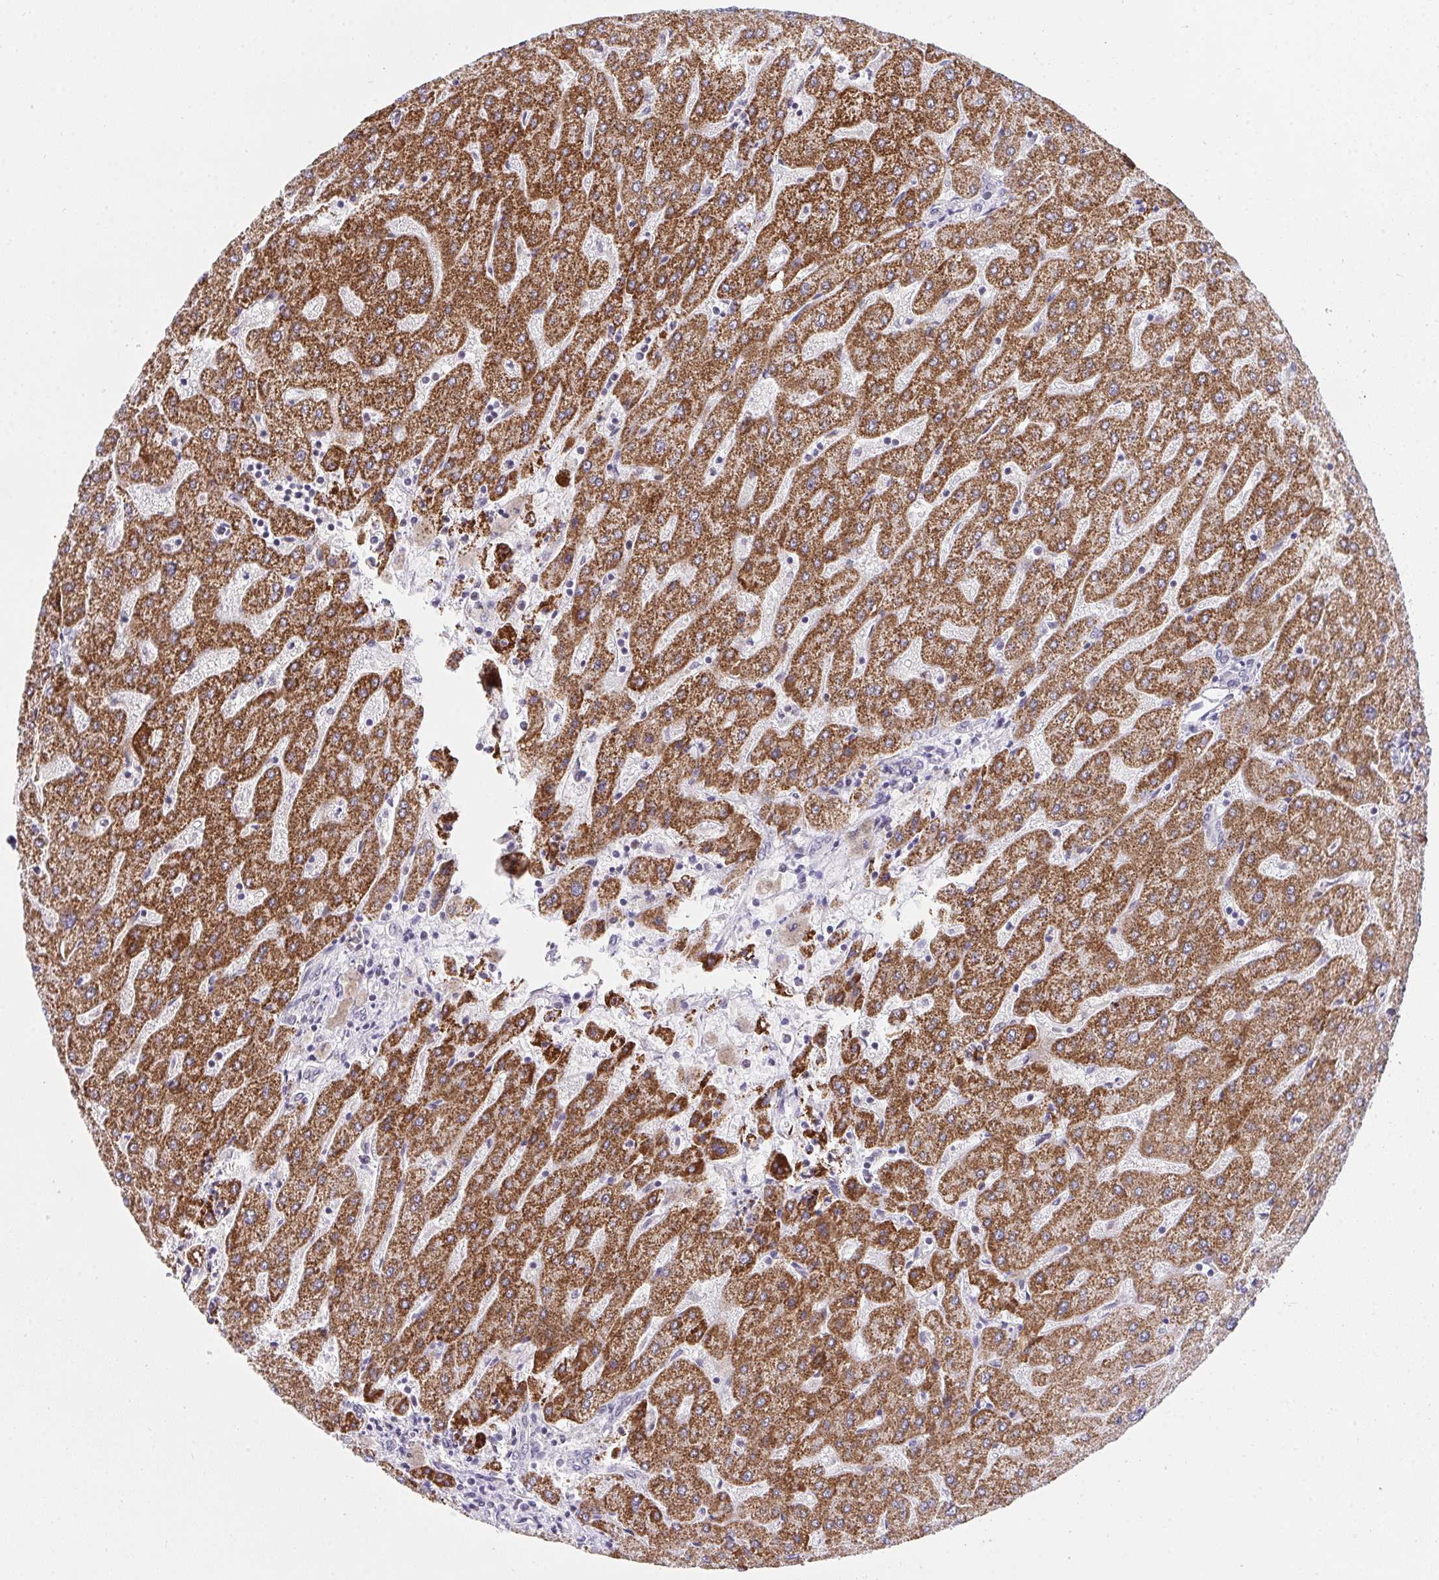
{"staining": {"intensity": "negative", "quantity": "none", "location": "none"}, "tissue": "liver", "cell_type": "Cholangiocytes", "image_type": "normal", "snomed": [{"axis": "morphology", "description": "Normal tissue, NOS"}, {"axis": "topography", "description": "Liver"}], "caption": "The immunohistochemistry (IHC) micrograph has no significant staining in cholangiocytes of liver.", "gene": "RFC4", "patient": {"sex": "male", "age": 67}}